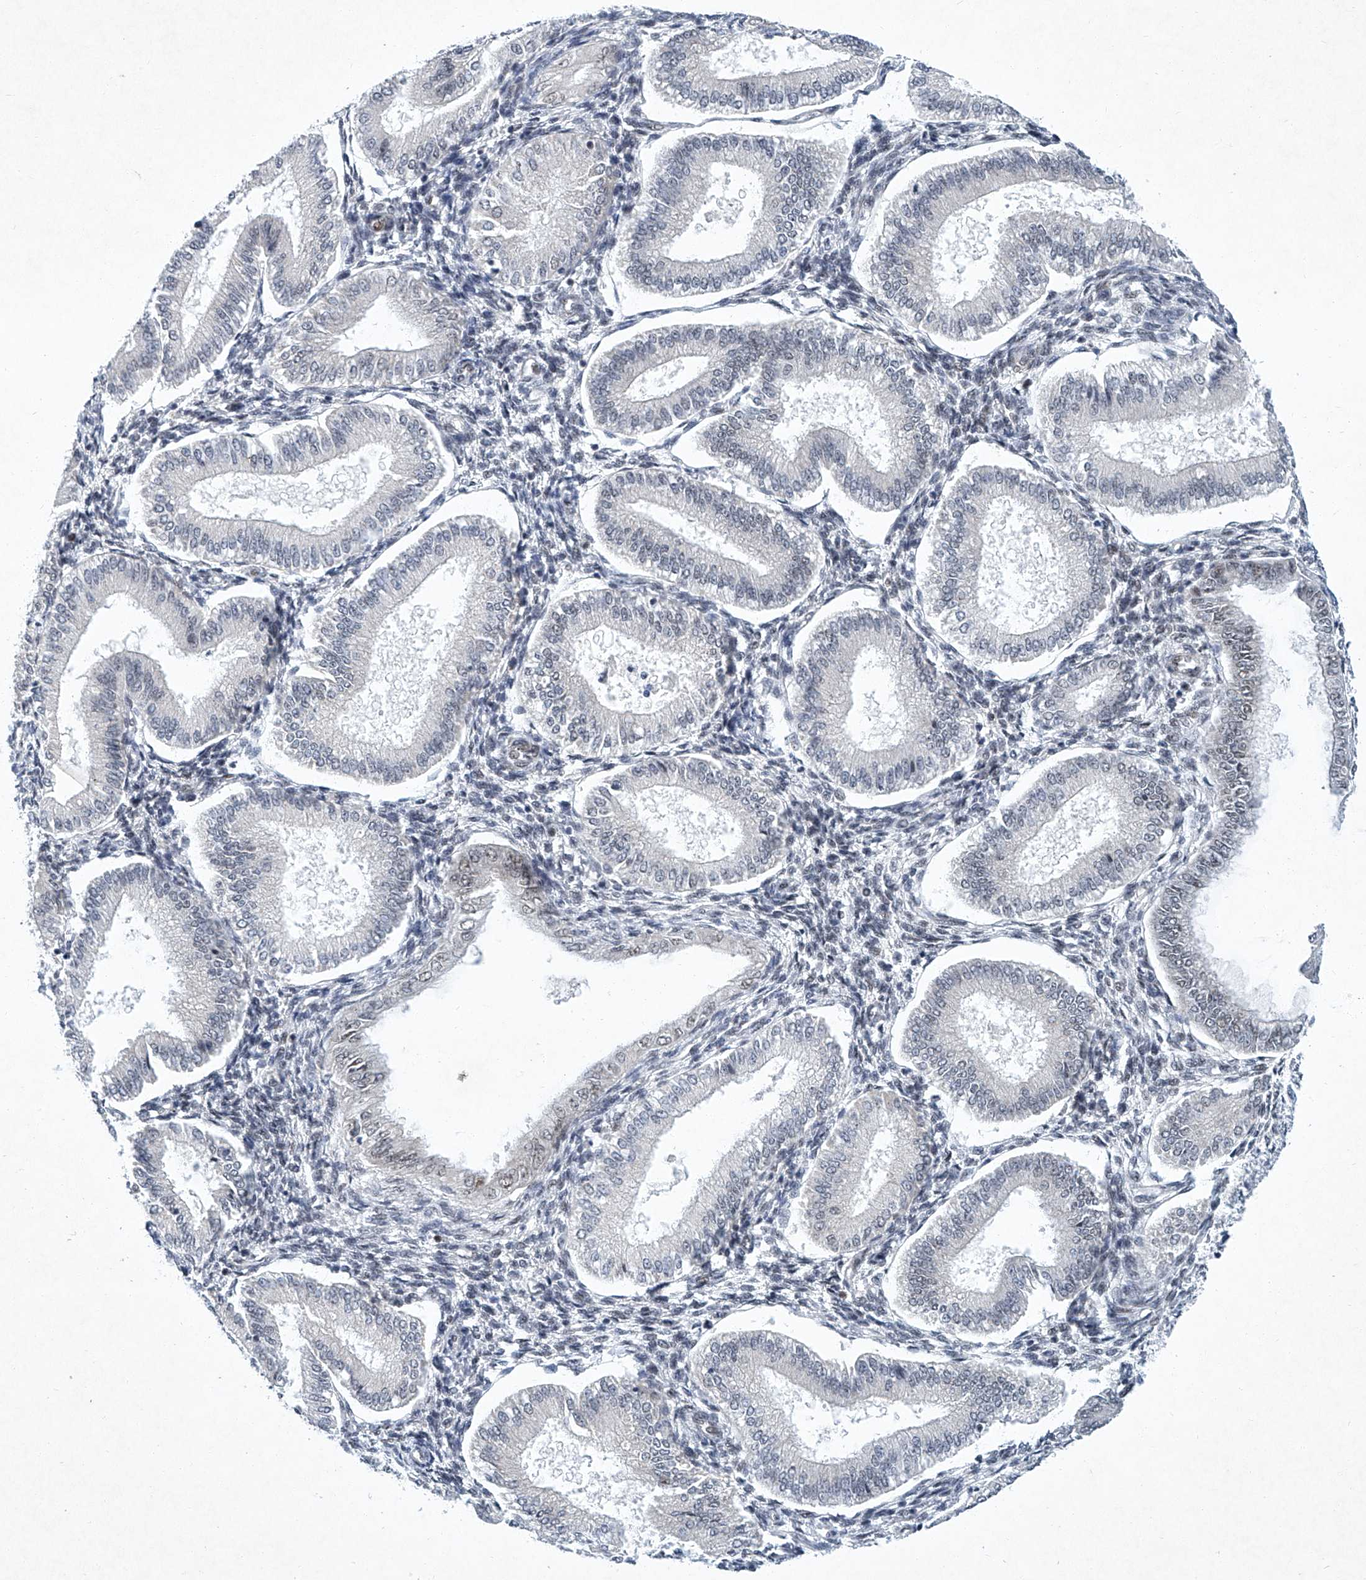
{"staining": {"intensity": "negative", "quantity": "none", "location": "none"}, "tissue": "endometrium", "cell_type": "Cells in endometrial stroma", "image_type": "normal", "snomed": [{"axis": "morphology", "description": "Normal tissue, NOS"}, {"axis": "topography", "description": "Endometrium"}], "caption": "The micrograph reveals no significant staining in cells in endometrial stroma of endometrium. Nuclei are stained in blue.", "gene": "TFDP1", "patient": {"sex": "female", "age": 39}}